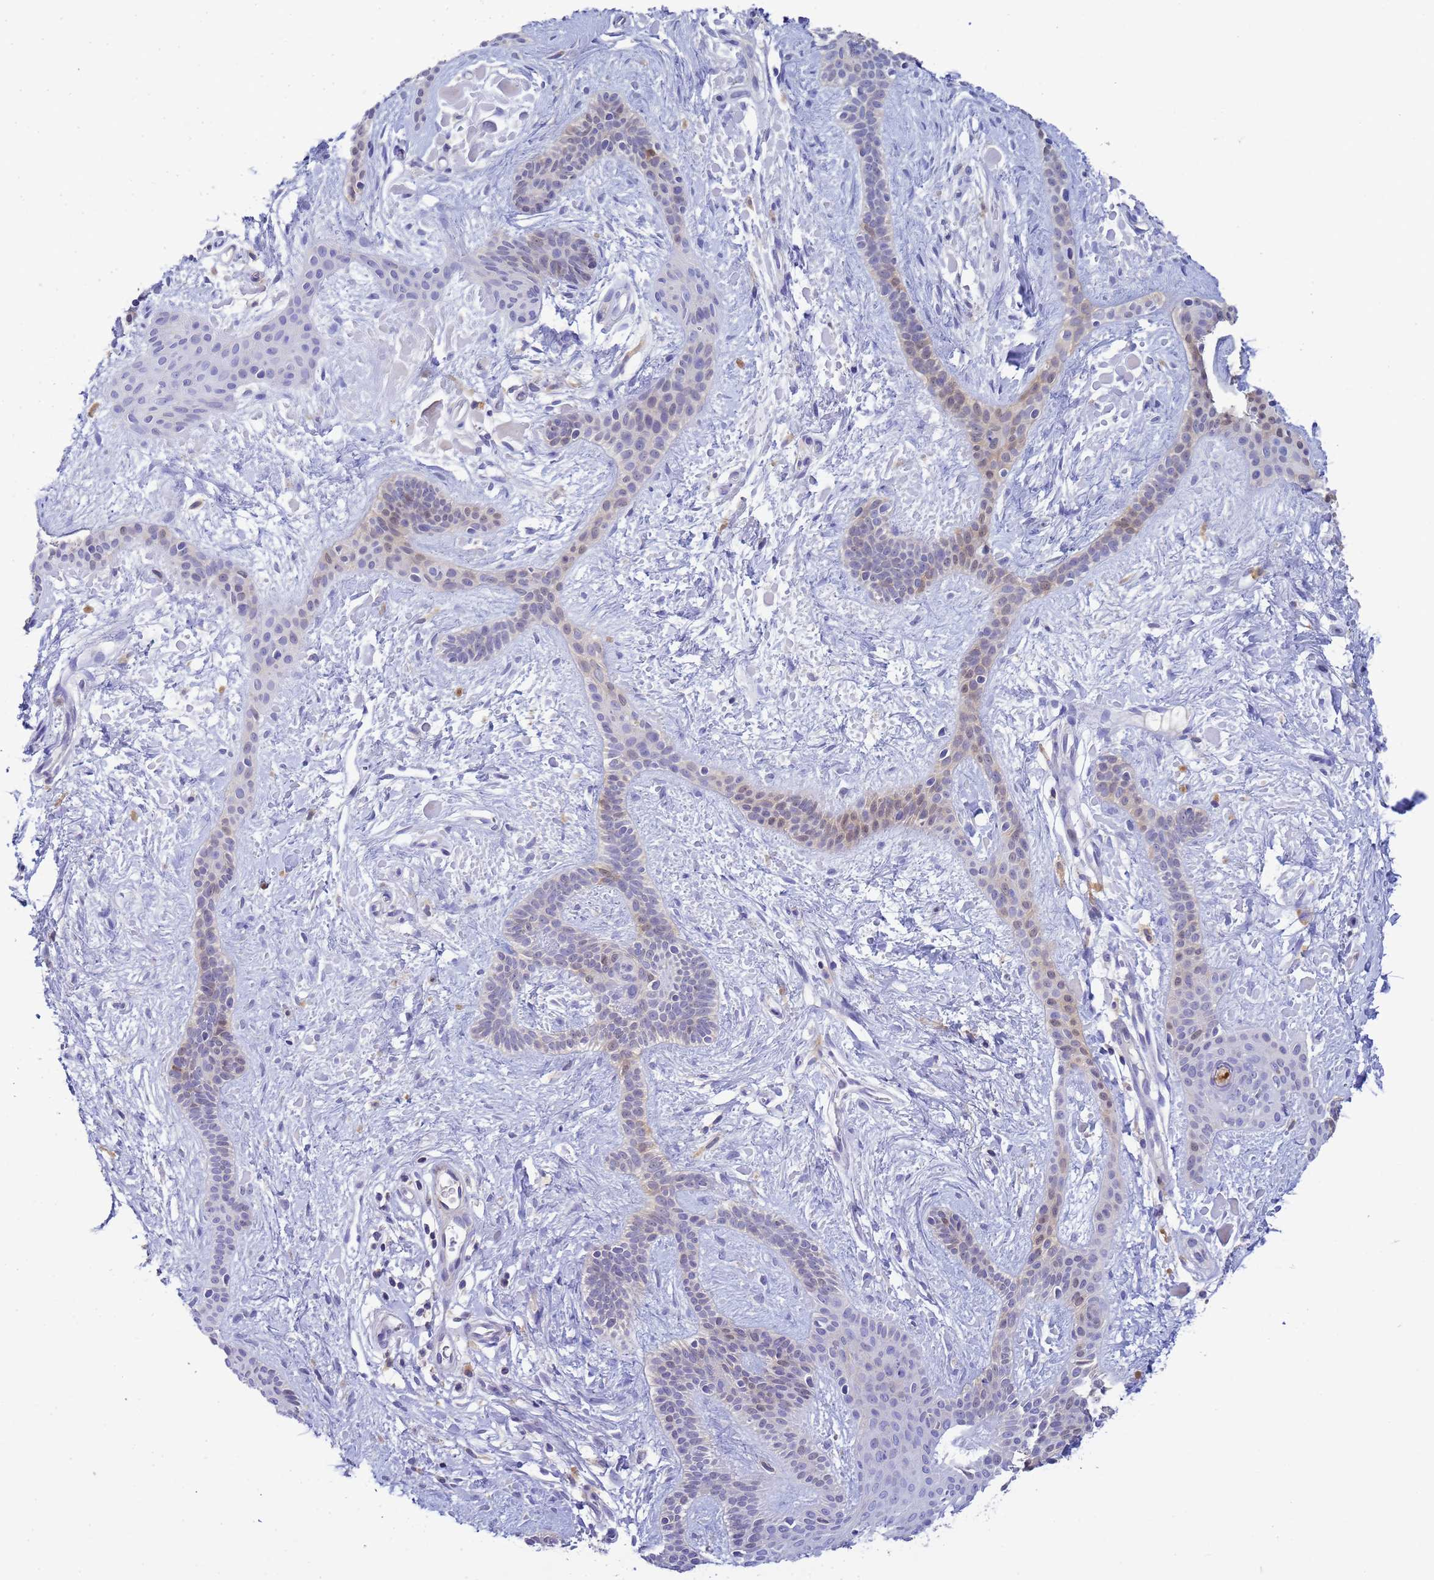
{"staining": {"intensity": "weak", "quantity": "<25%", "location": "nuclear"}, "tissue": "skin cancer", "cell_type": "Tumor cells", "image_type": "cancer", "snomed": [{"axis": "morphology", "description": "Basal cell carcinoma"}, {"axis": "topography", "description": "Skin"}], "caption": "DAB immunohistochemical staining of skin cancer (basal cell carcinoma) shows no significant staining in tumor cells.", "gene": "KLHL13", "patient": {"sex": "male", "age": 78}}